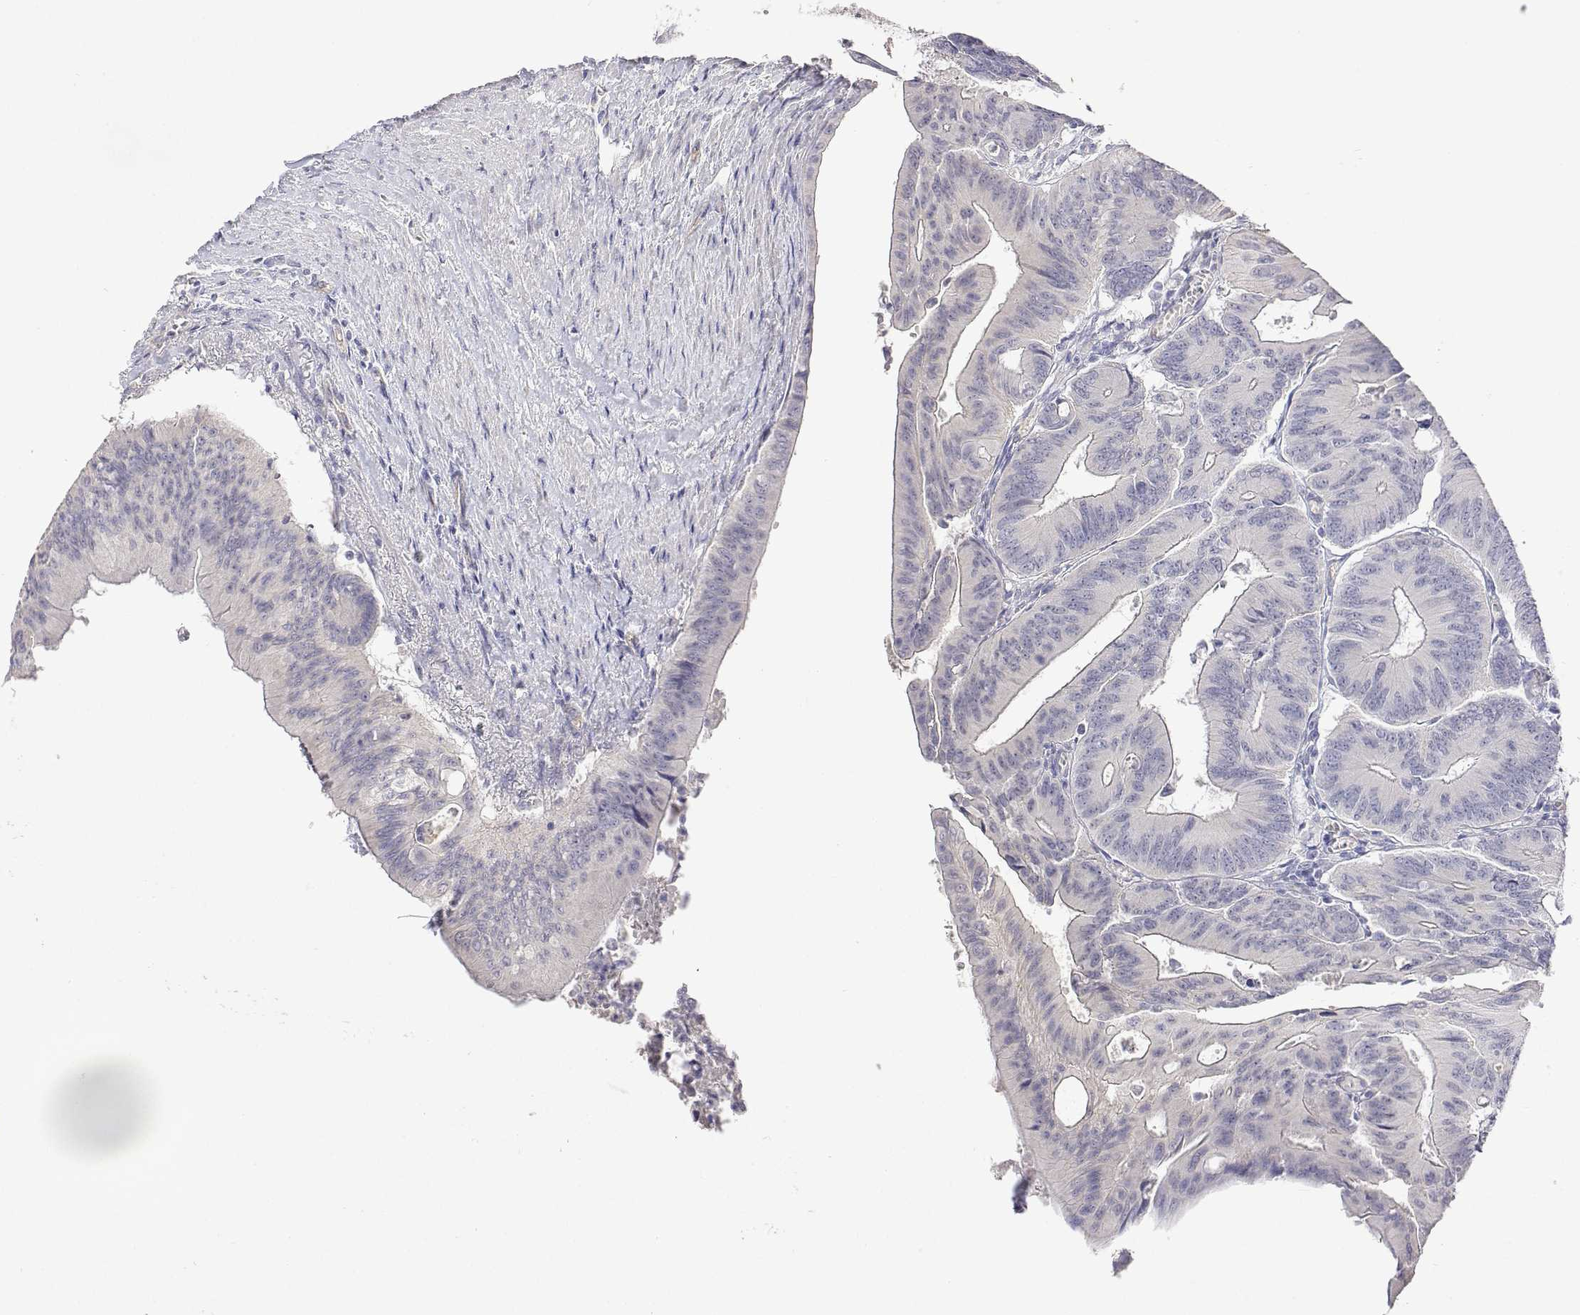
{"staining": {"intensity": "negative", "quantity": "none", "location": "none"}, "tissue": "colorectal cancer", "cell_type": "Tumor cells", "image_type": "cancer", "snomed": [{"axis": "morphology", "description": "Adenocarcinoma, NOS"}, {"axis": "topography", "description": "Colon"}], "caption": "Colorectal cancer was stained to show a protein in brown. There is no significant staining in tumor cells. (DAB immunohistochemistry (IHC) visualized using brightfield microscopy, high magnification).", "gene": "PLCB1", "patient": {"sex": "male", "age": 65}}